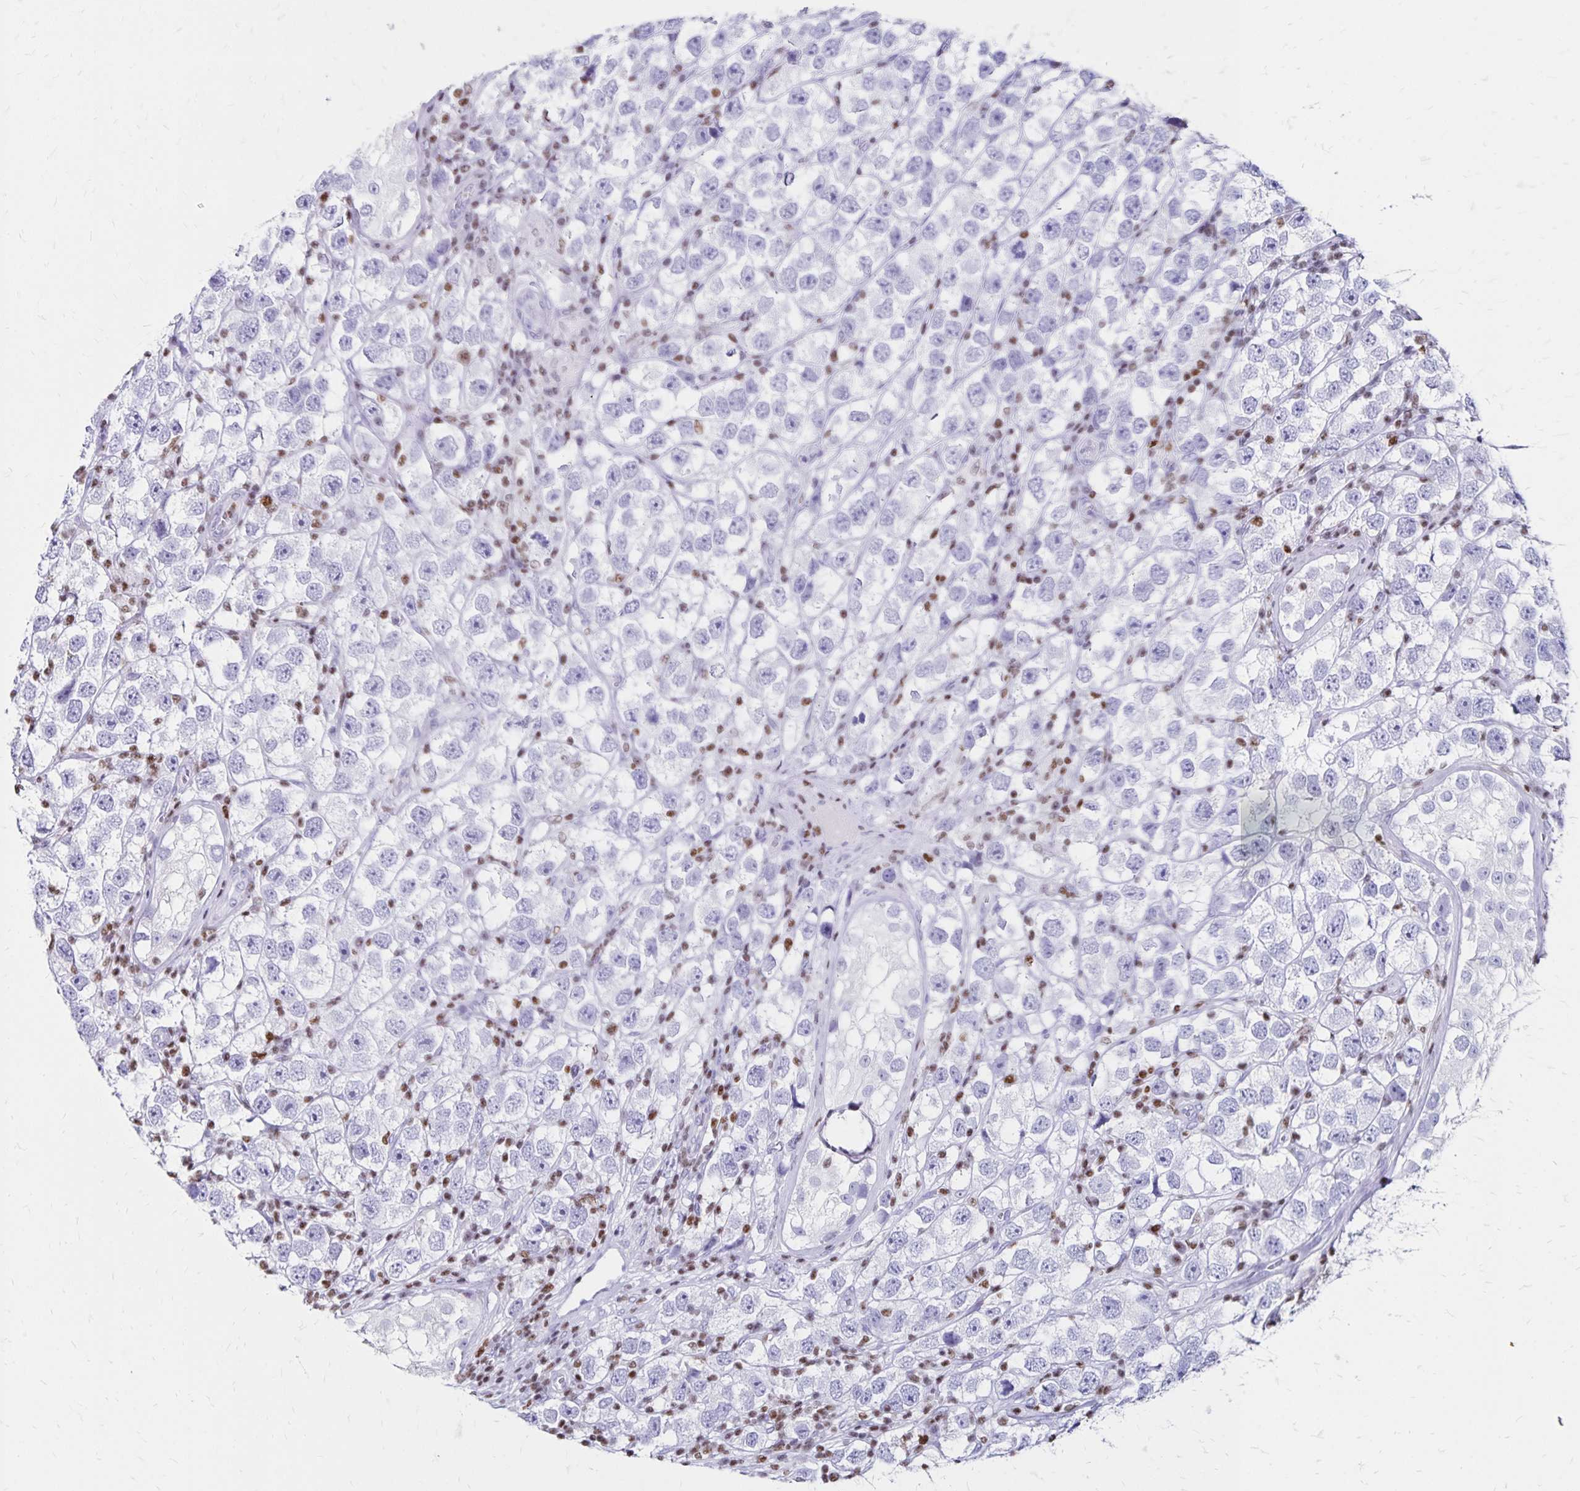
{"staining": {"intensity": "negative", "quantity": "none", "location": "none"}, "tissue": "testis cancer", "cell_type": "Tumor cells", "image_type": "cancer", "snomed": [{"axis": "morphology", "description": "Seminoma, NOS"}, {"axis": "topography", "description": "Testis"}], "caption": "High magnification brightfield microscopy of testis cancer (seminoma) stained with DAB (brown) and counterstained with hematoxylin (blue): tumor cells show no significant positivity.", "gene": "IKZF1", "patient": {"sex": "male", "age": 26}}